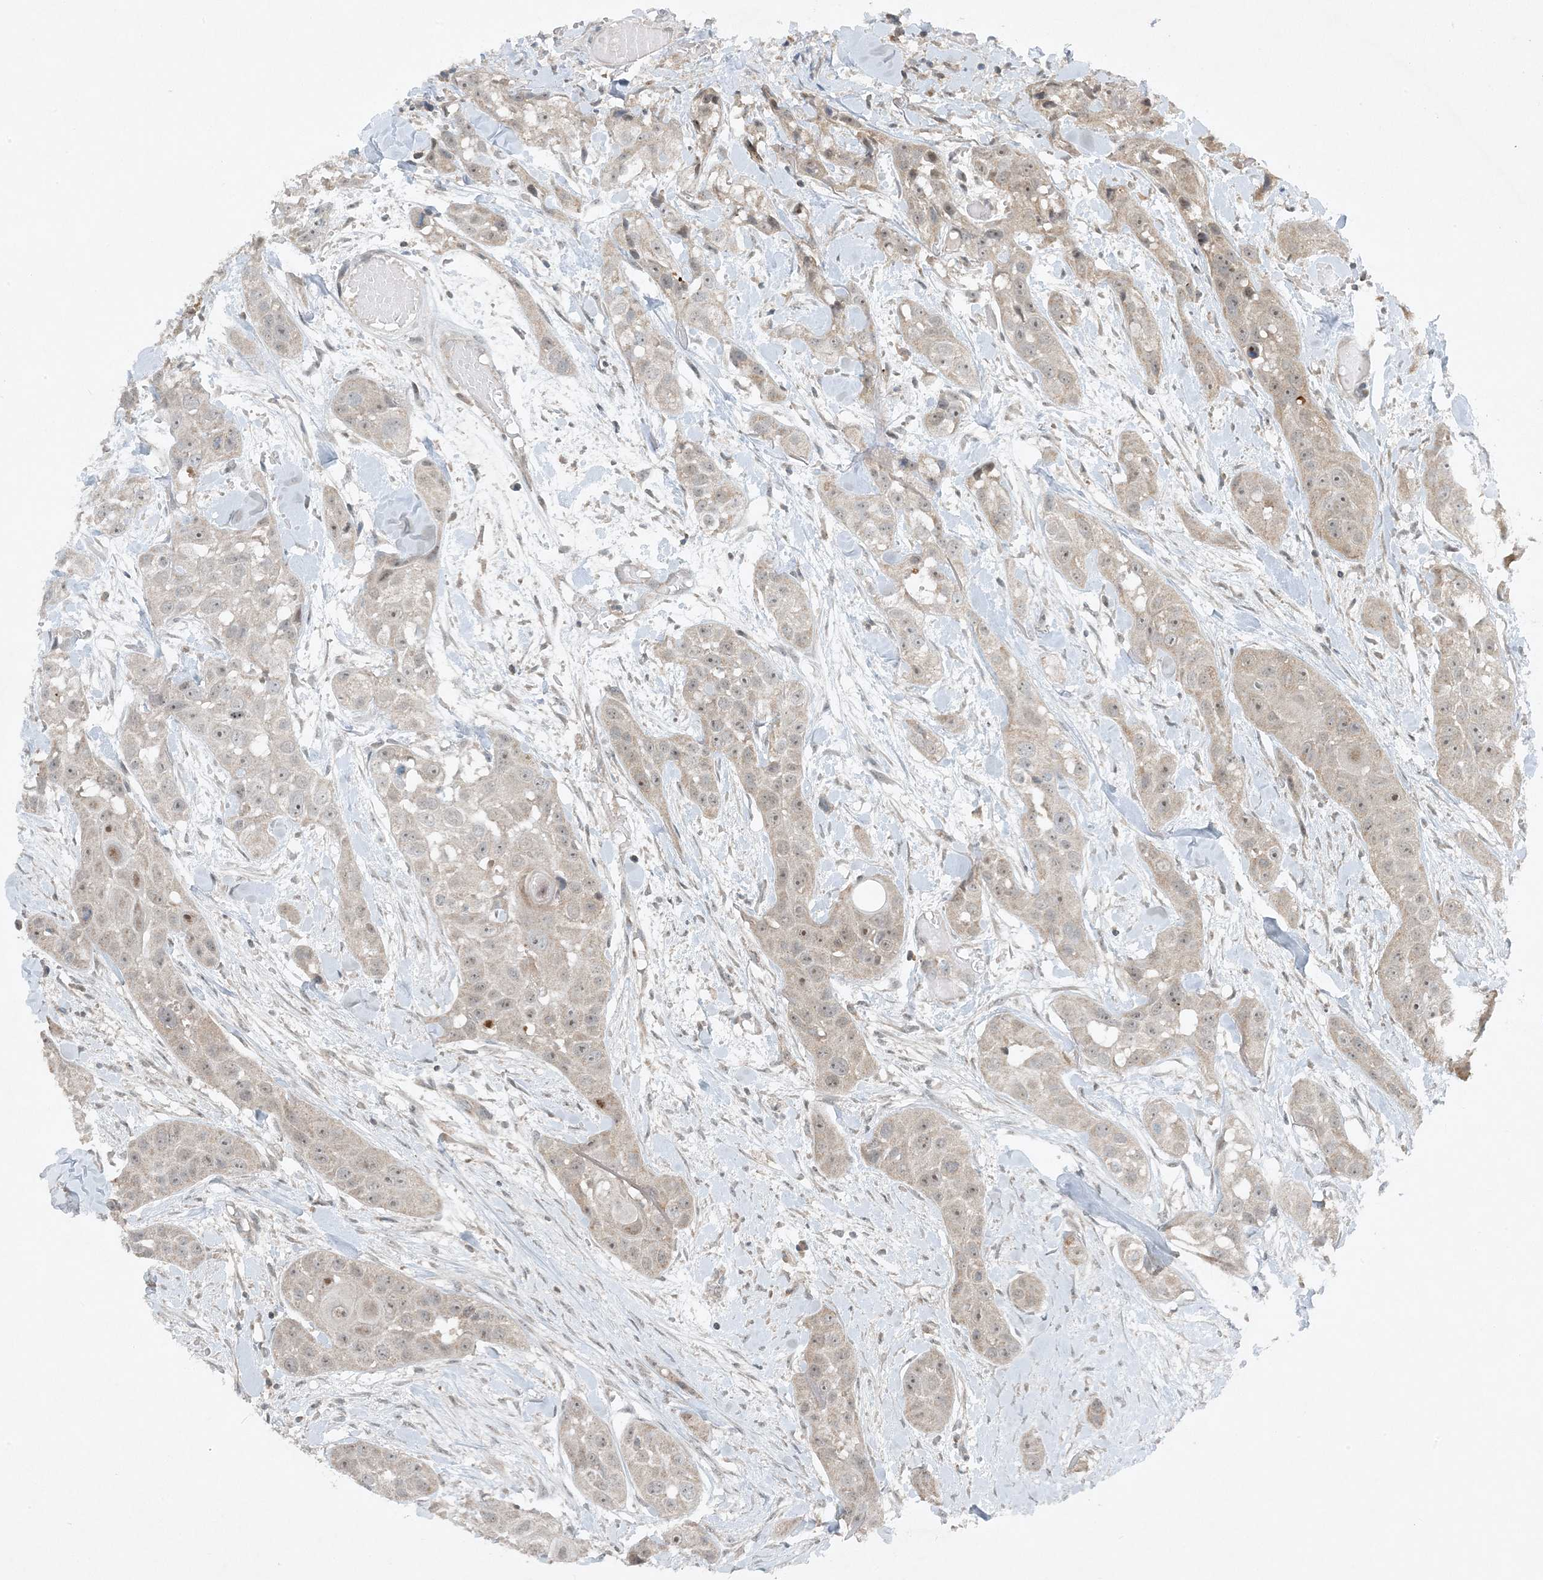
{"staining": {"intensity": "weak", "quantity": ">75%", "location": "cytoplasmic/membranous,nuclear"}, "tissue": "head and neck cancer", "cell_type": "Tumor cells", "image_type": "cancer", "snomed": [{"axis": "morphology", "description": "Normal tissue, NOS"}, {"axis": "morphology", "description": "Squamous cell carcinoma, NOS"}, {"axis": "topography", "description": "Skeletal muscle"}, {"axis": "topography", "description": "Head-Neck"}], "caption": "Protein positivity by IHC shows weak cytoplasmic/membranous and nuclear positivity in approximately >75% of tumor cells in head and neck squamous cell carcinoma.", "gene": "MITD1", "patient": {"sex": "male", "age": 51}}